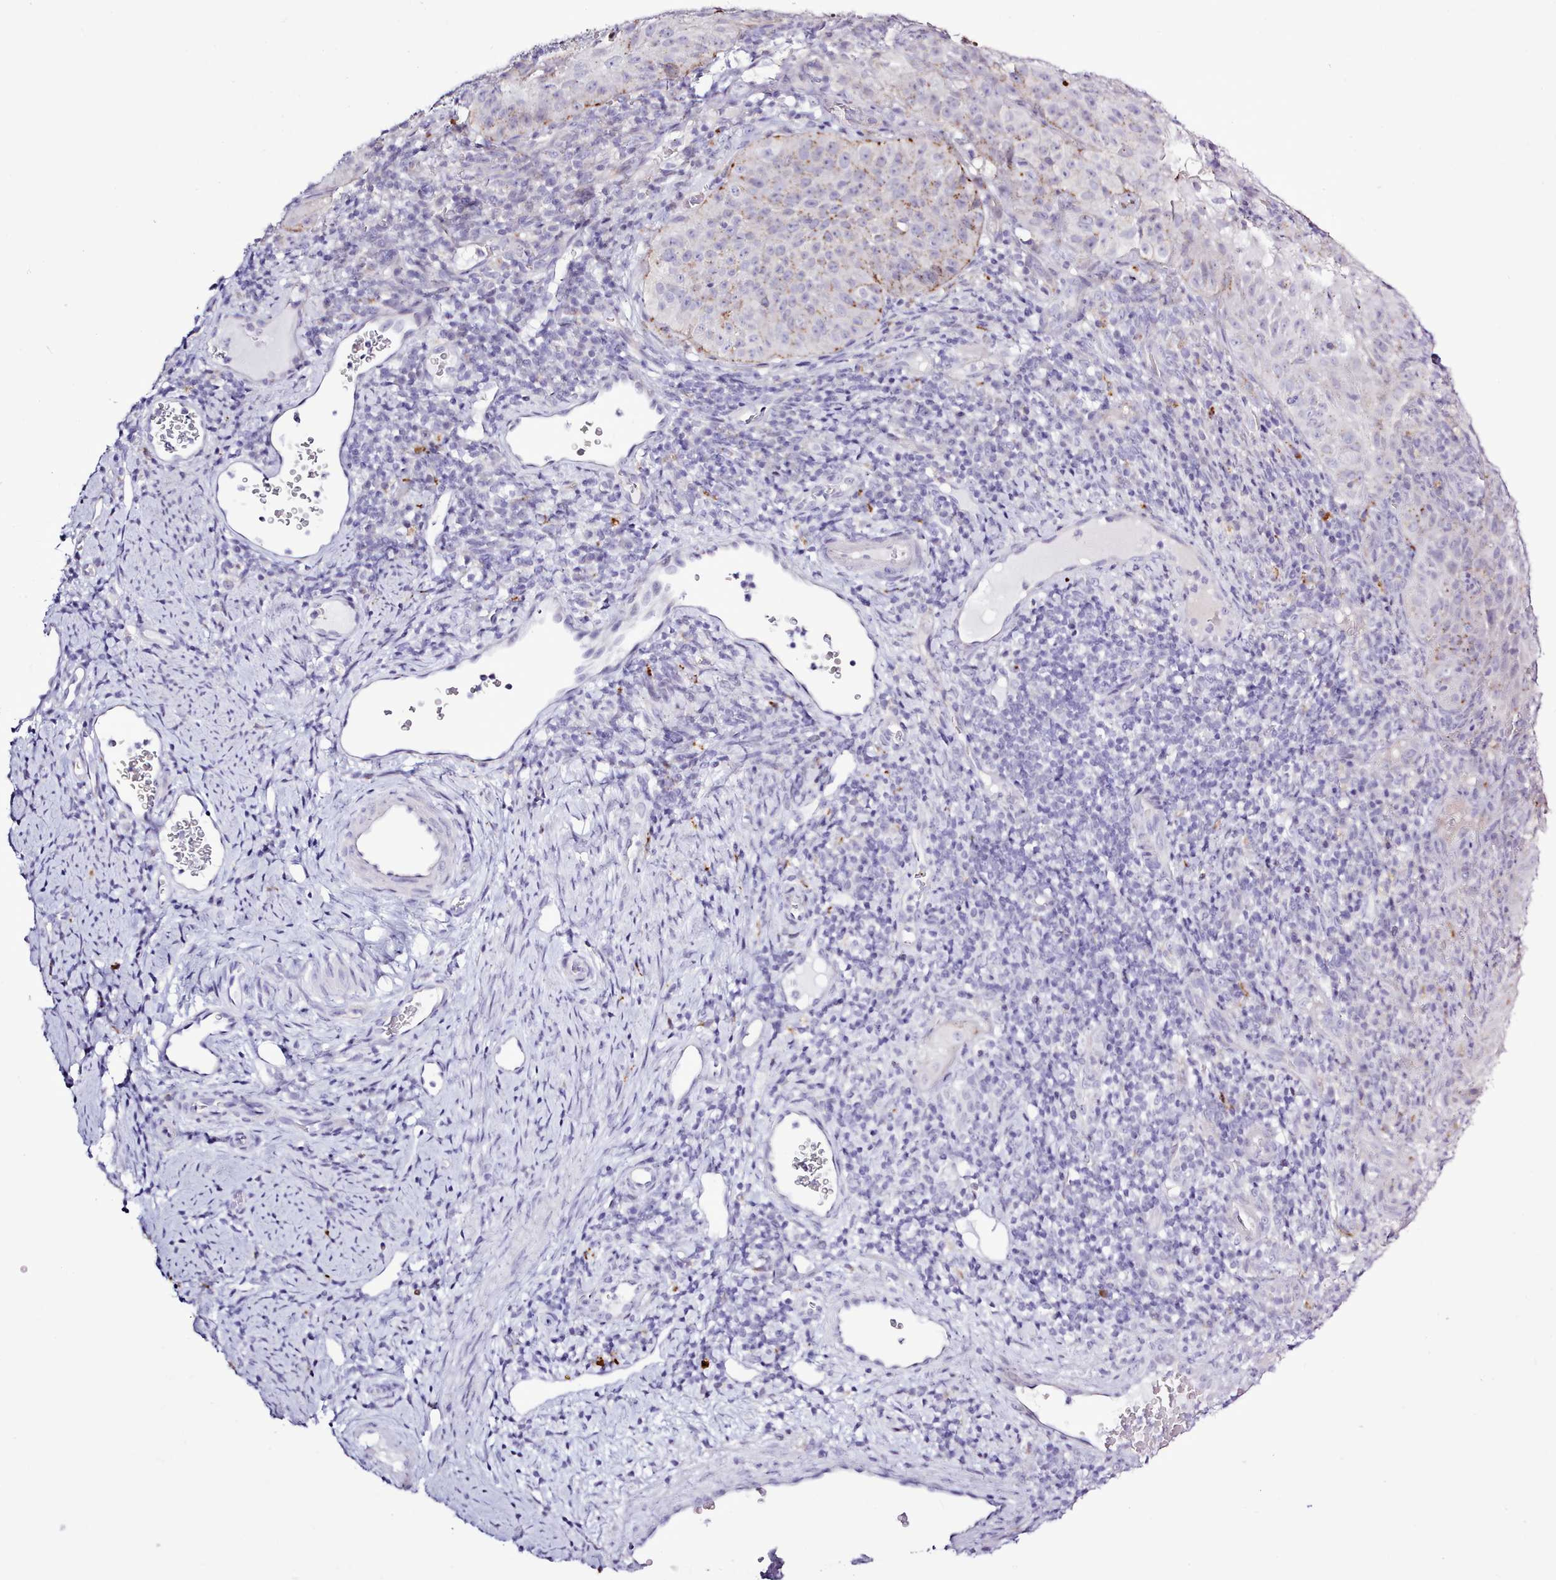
{"staining": {"intensity": "weak", "quantity": "<25%", "location": "cytoplasmic/membranous"}, "tissue": "cervical cancer", "cell_type": "Tumor cells", "image_type": "cancer", "snomed": [{"axis": "morphology", "description": "Squamous cell carcinoma, NOS"}, {"axis": "topography", "description": "Cervix"}], "caption": "Immunohistochemical staining of squamous cell carcinoma (cervical) displays no significant expression in tumor cells. (DAB (3,3'-diaminobenzidine) immunohistochemistry with hematoxylin counter stain).", "gene": "SRD5A1", "patient": {"sex": "female", "age": 52}}